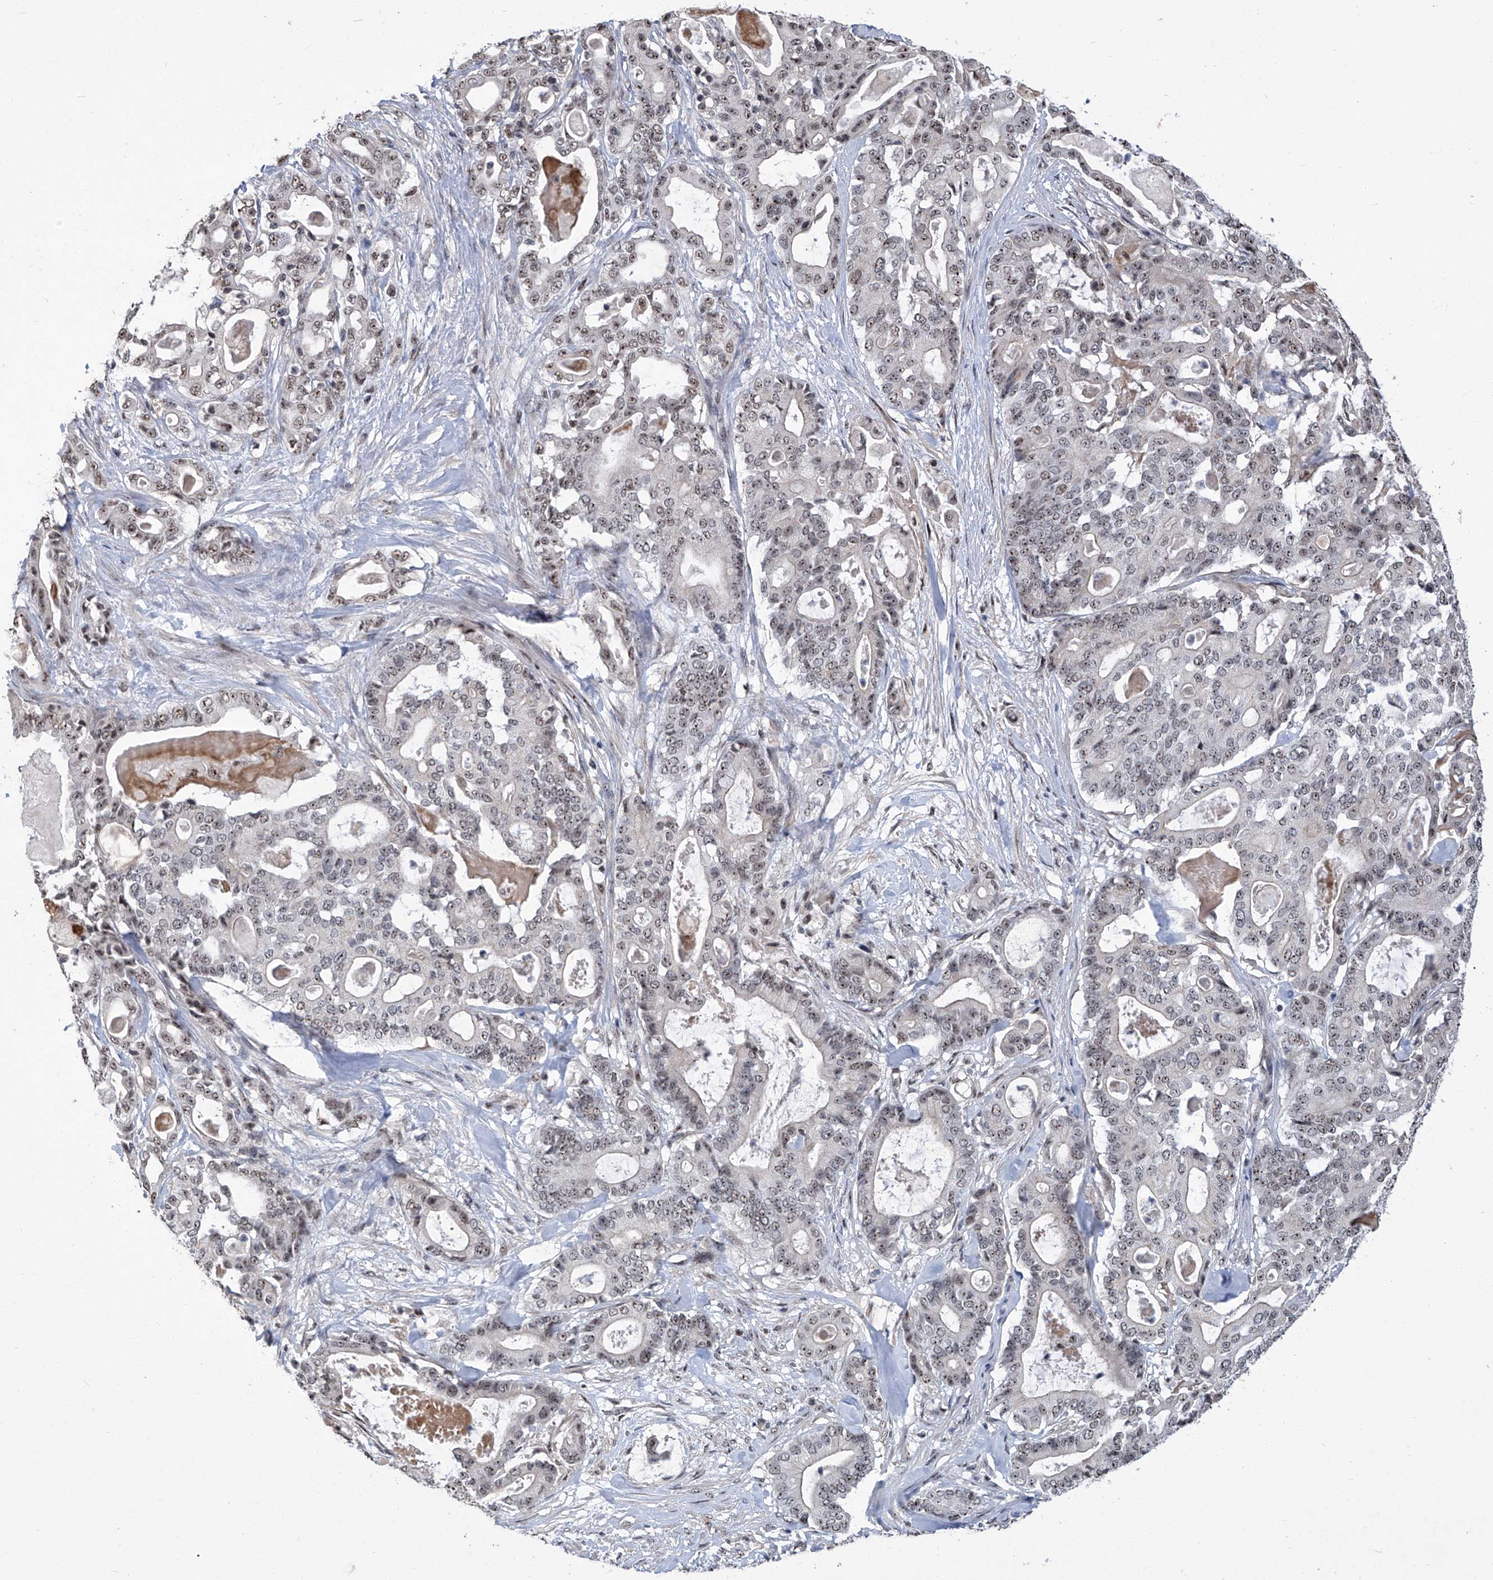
{"staining": {"intensity": "weak", "quantity": "25%-75%", "location": "nuclear"}, "tissue": "pancreatic cancer", "cell_type": "Tumor cells", "image_type": "cancer", "snomed": [{"axis": "morphology", "description": "Adenocarcinoma, NOS"}, {"axis": "topography", "description": "Pancreas"}], "caption": "High-magnification brightfield microscopy of adenocarcinoma (pancreatic) stained with DAB (3,3'-diaminobenzidine) (brown) and counterstained with hematoxylin (blue). tumor cells exhibit weak nuclear staining is present in approximately25%-75% of cells. Using DAB (brown) and hematoxylin (blue) stains, captured at high magnification using brightfield microscopy.", "gene": "CMTR1", "patient": {"sex": "male", "age": 63}}